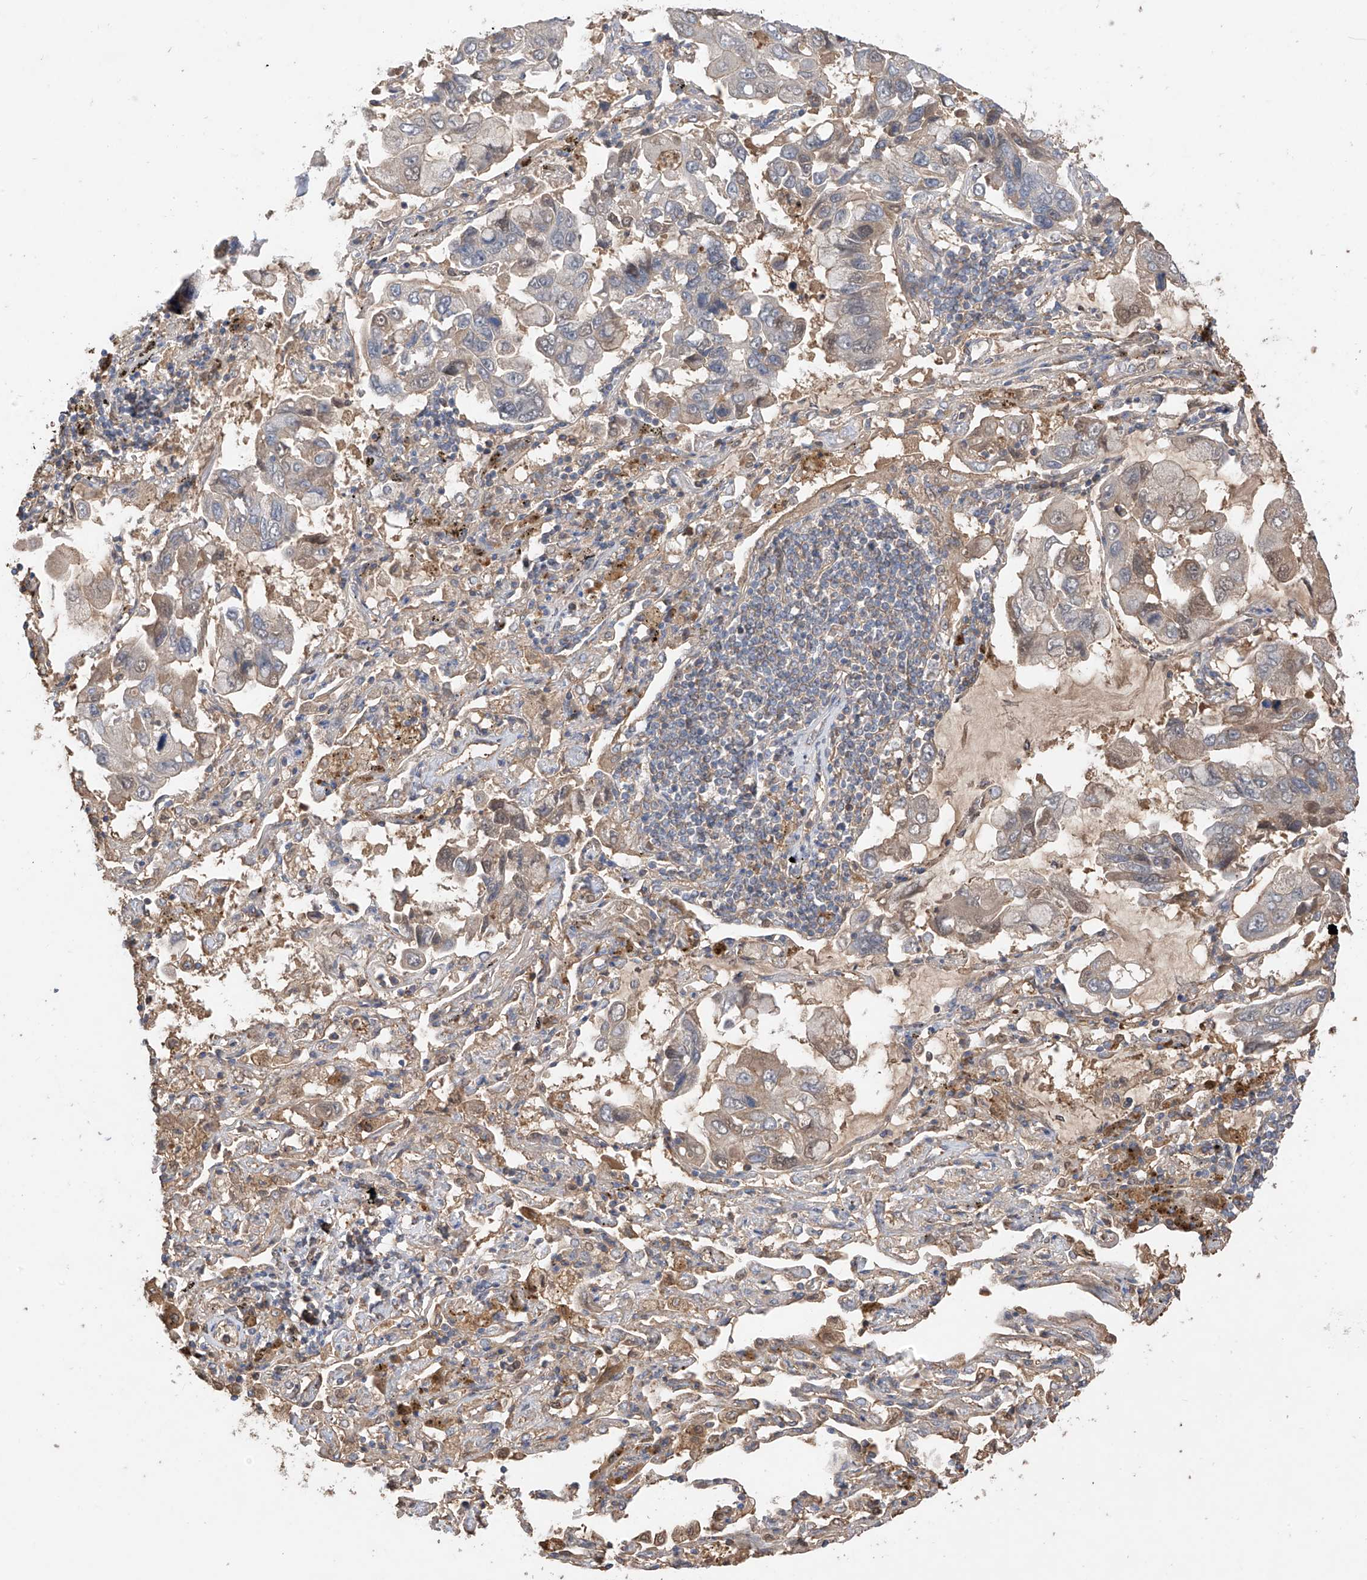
{"staining": {"intensity": "weak", "quantity": "<25%", "location": "cytoplasmic/membranous"}, "tissue": "lung cancer", "cell_type": "Tumor cells", "image_type": "cancer", "snomed": [{"axis": "morphology", "description": "Adenocarcinoma, NOS"}, {"axis": "topography", "description": "Lung"}], "caption": "Lung adenocarcinoma stained for a protein using IHC shows no positivity tumor cells.", "gene": "CACNA2D4", "patient": {"sex": "male", "age": 64}}